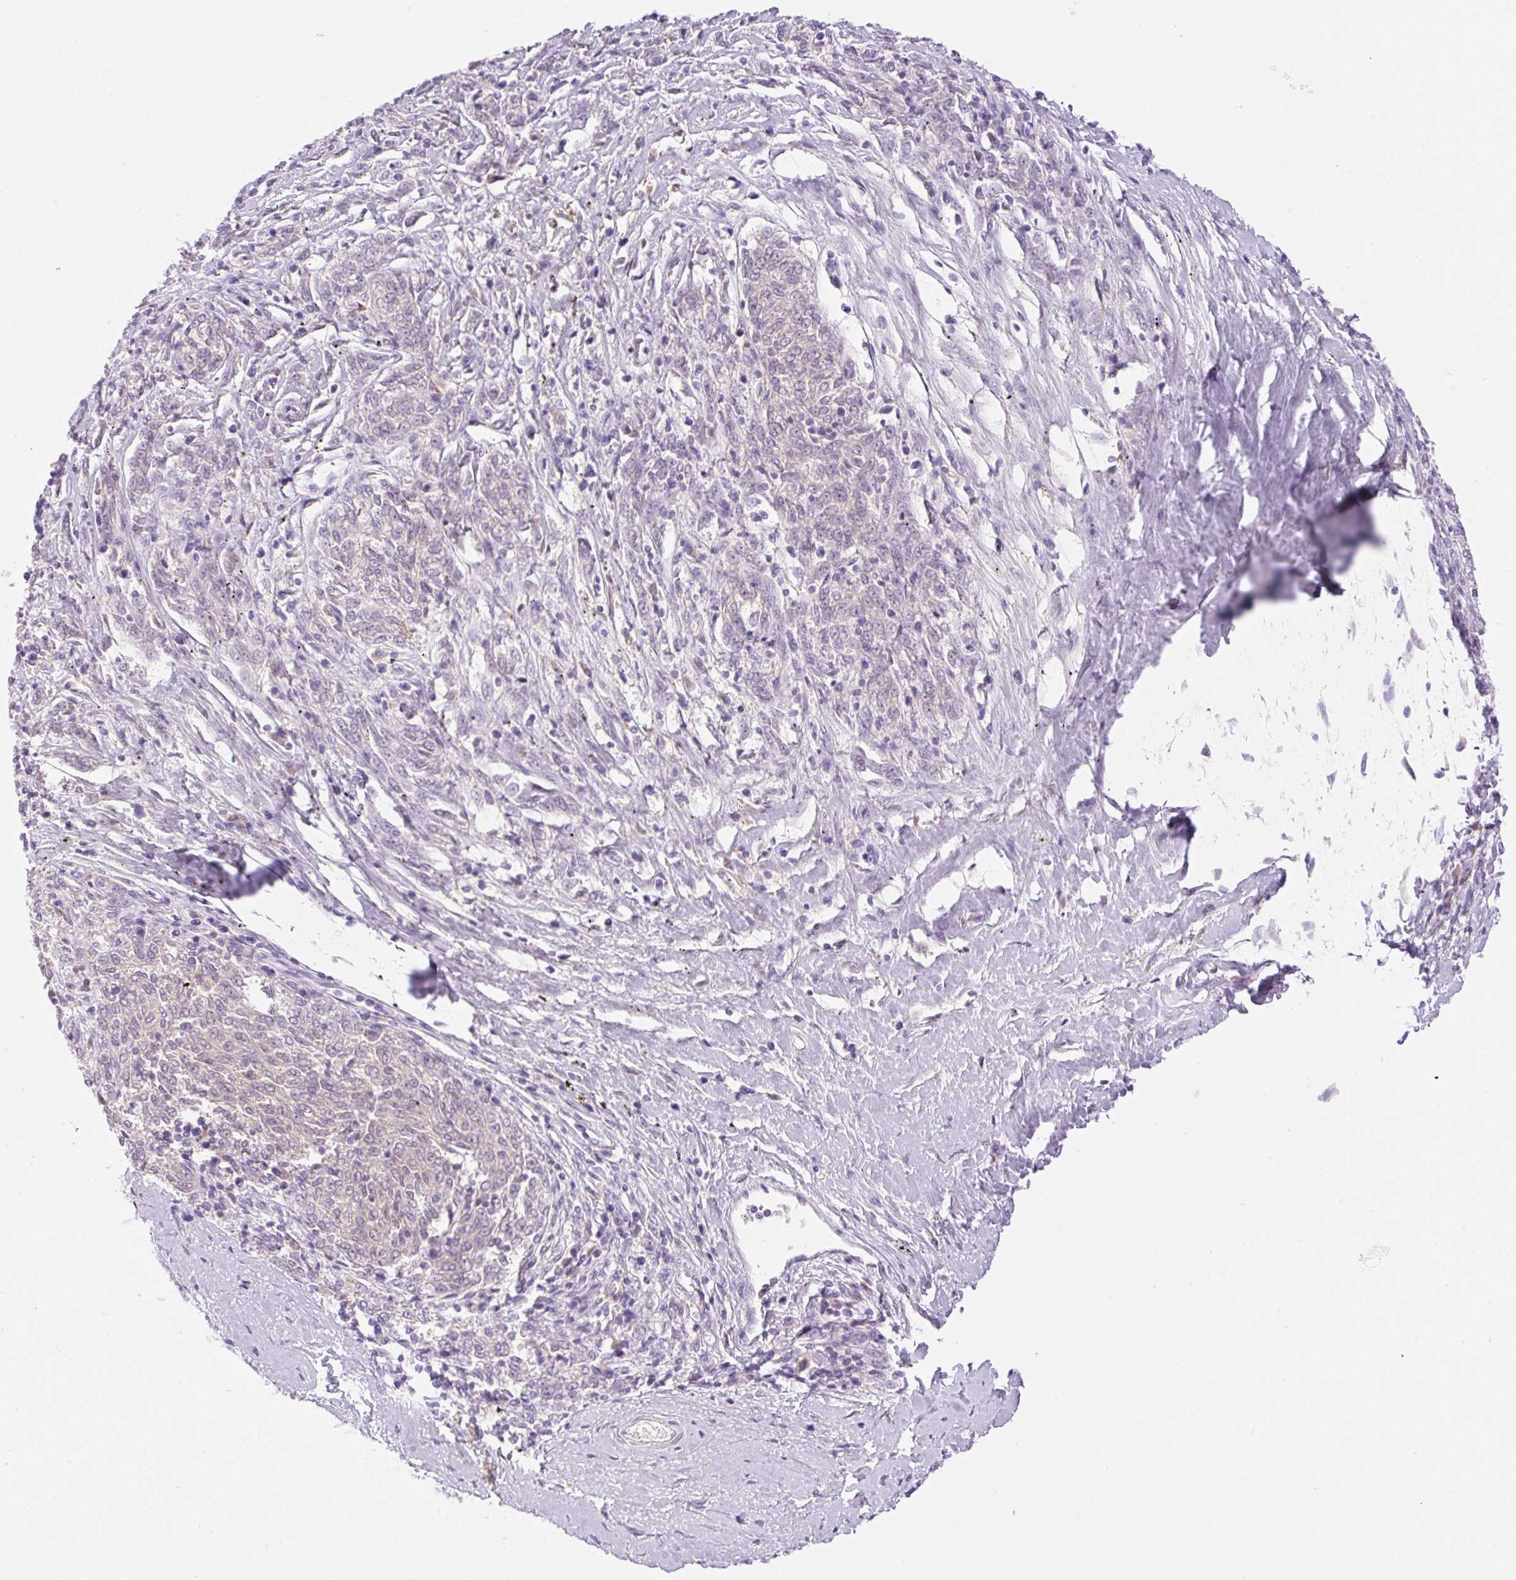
{"staining": {"intensity": "negative", "quantity": "none", "location": "none"}, "tissue": "melanoma", "cell_type": "Tumor cells", "image_type": "cancer", "snomed": [{"axis": "morphology", "description": "Malignant melanoma, NOS"}, {"axis": "topography", "description": "Skin"}], "caption": "The image shows no significant staining in tumor cells of malignant melanoma.", "gene": "PALM3", "patient": {"sex": "female", "age": 72}}